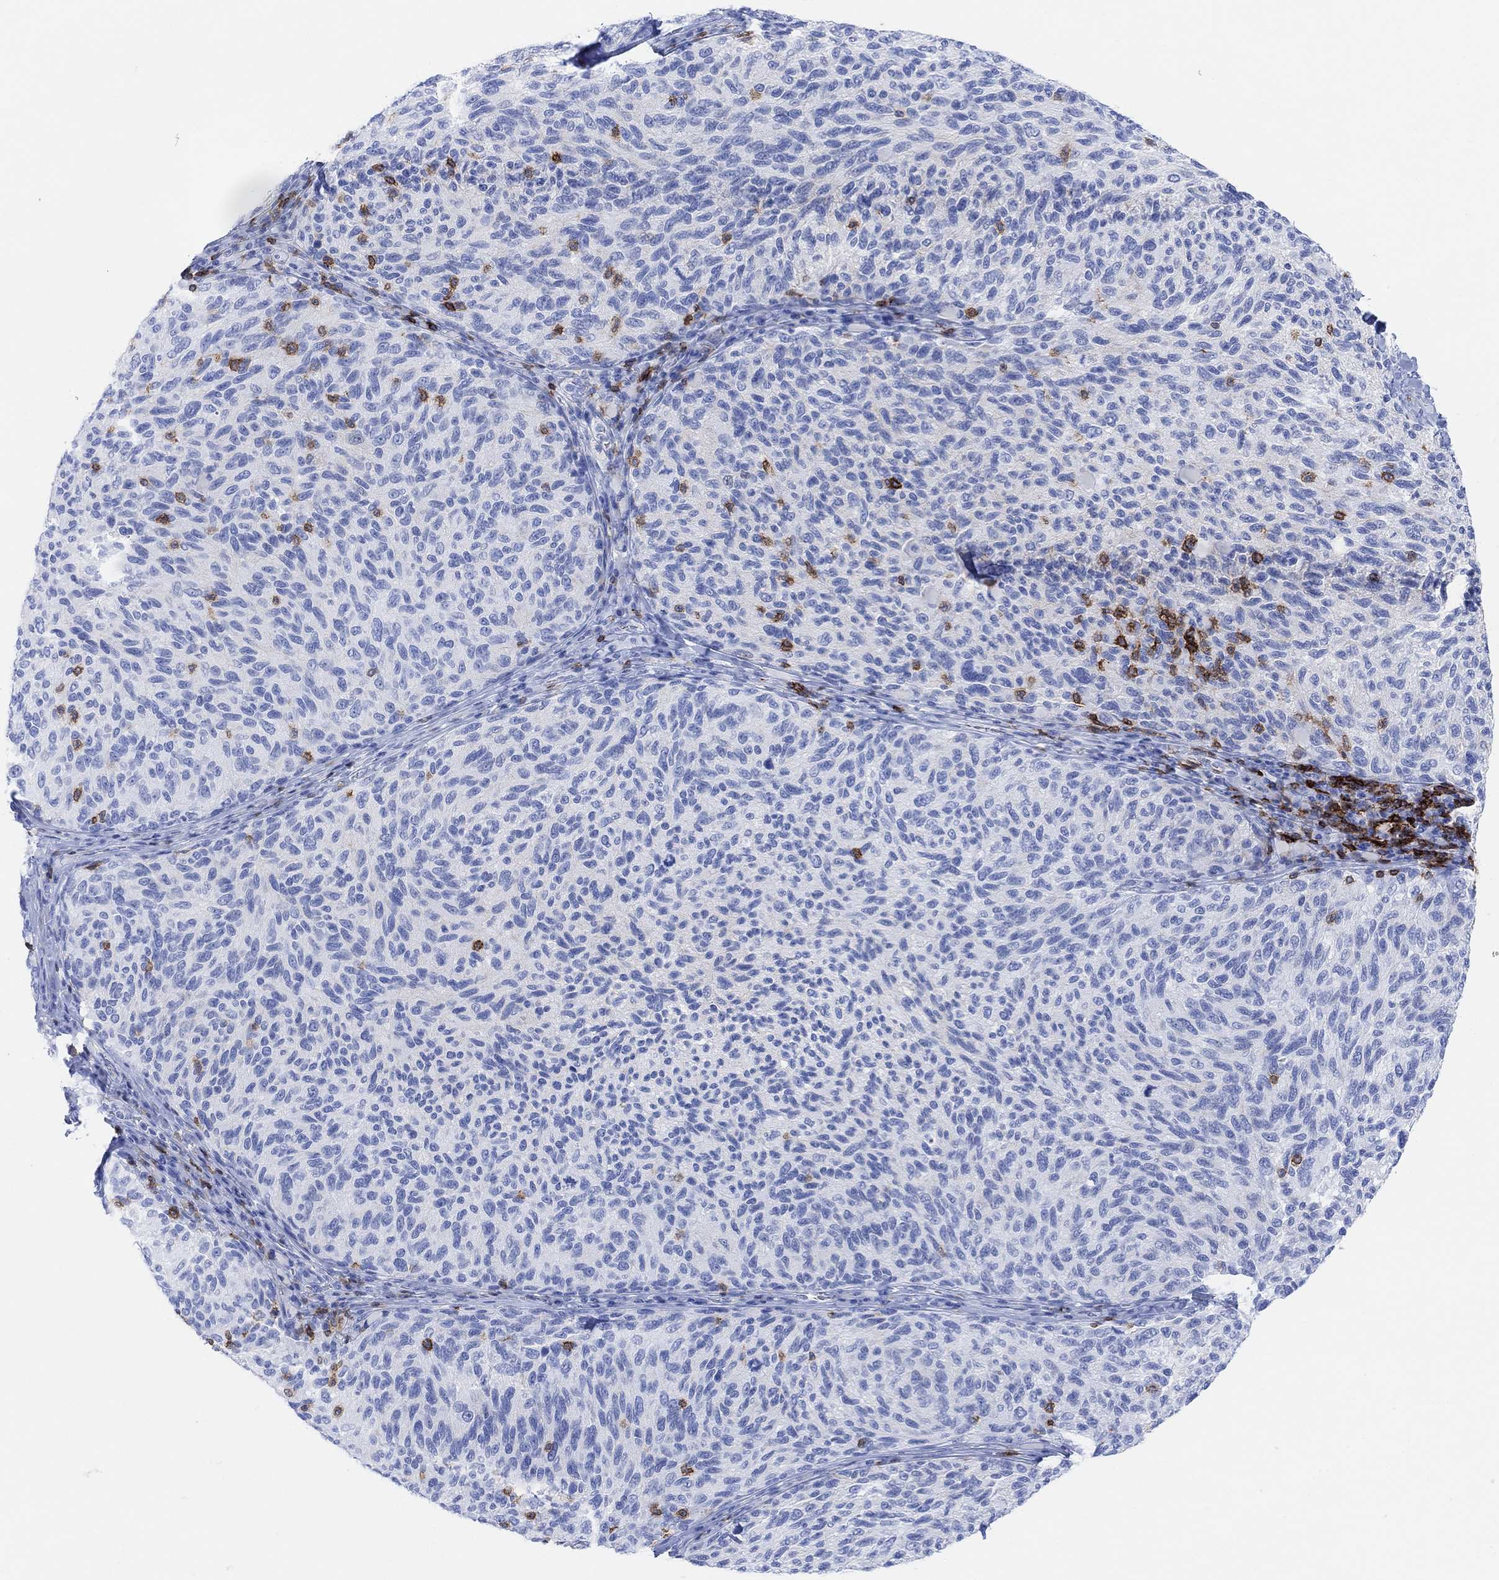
{"staining": {"intensity": "negative", "quantity": "none", "location": "none"}, "tissue": "melanoma", "cell_type": "Tumor cells", "image_type": "cancer", "snomed": [{"axis": "morphology", "description": "Malignant melanoma, NOS"}, {"axis": "topography", "description": "Skin"}], "caption": "Human malignant melanoma stained for a protein using immunohistochemistry (IHC) displays no positivity in tumor cells.", "gene": "GPR65", "patient": {"sex": "female", "age": 73}}